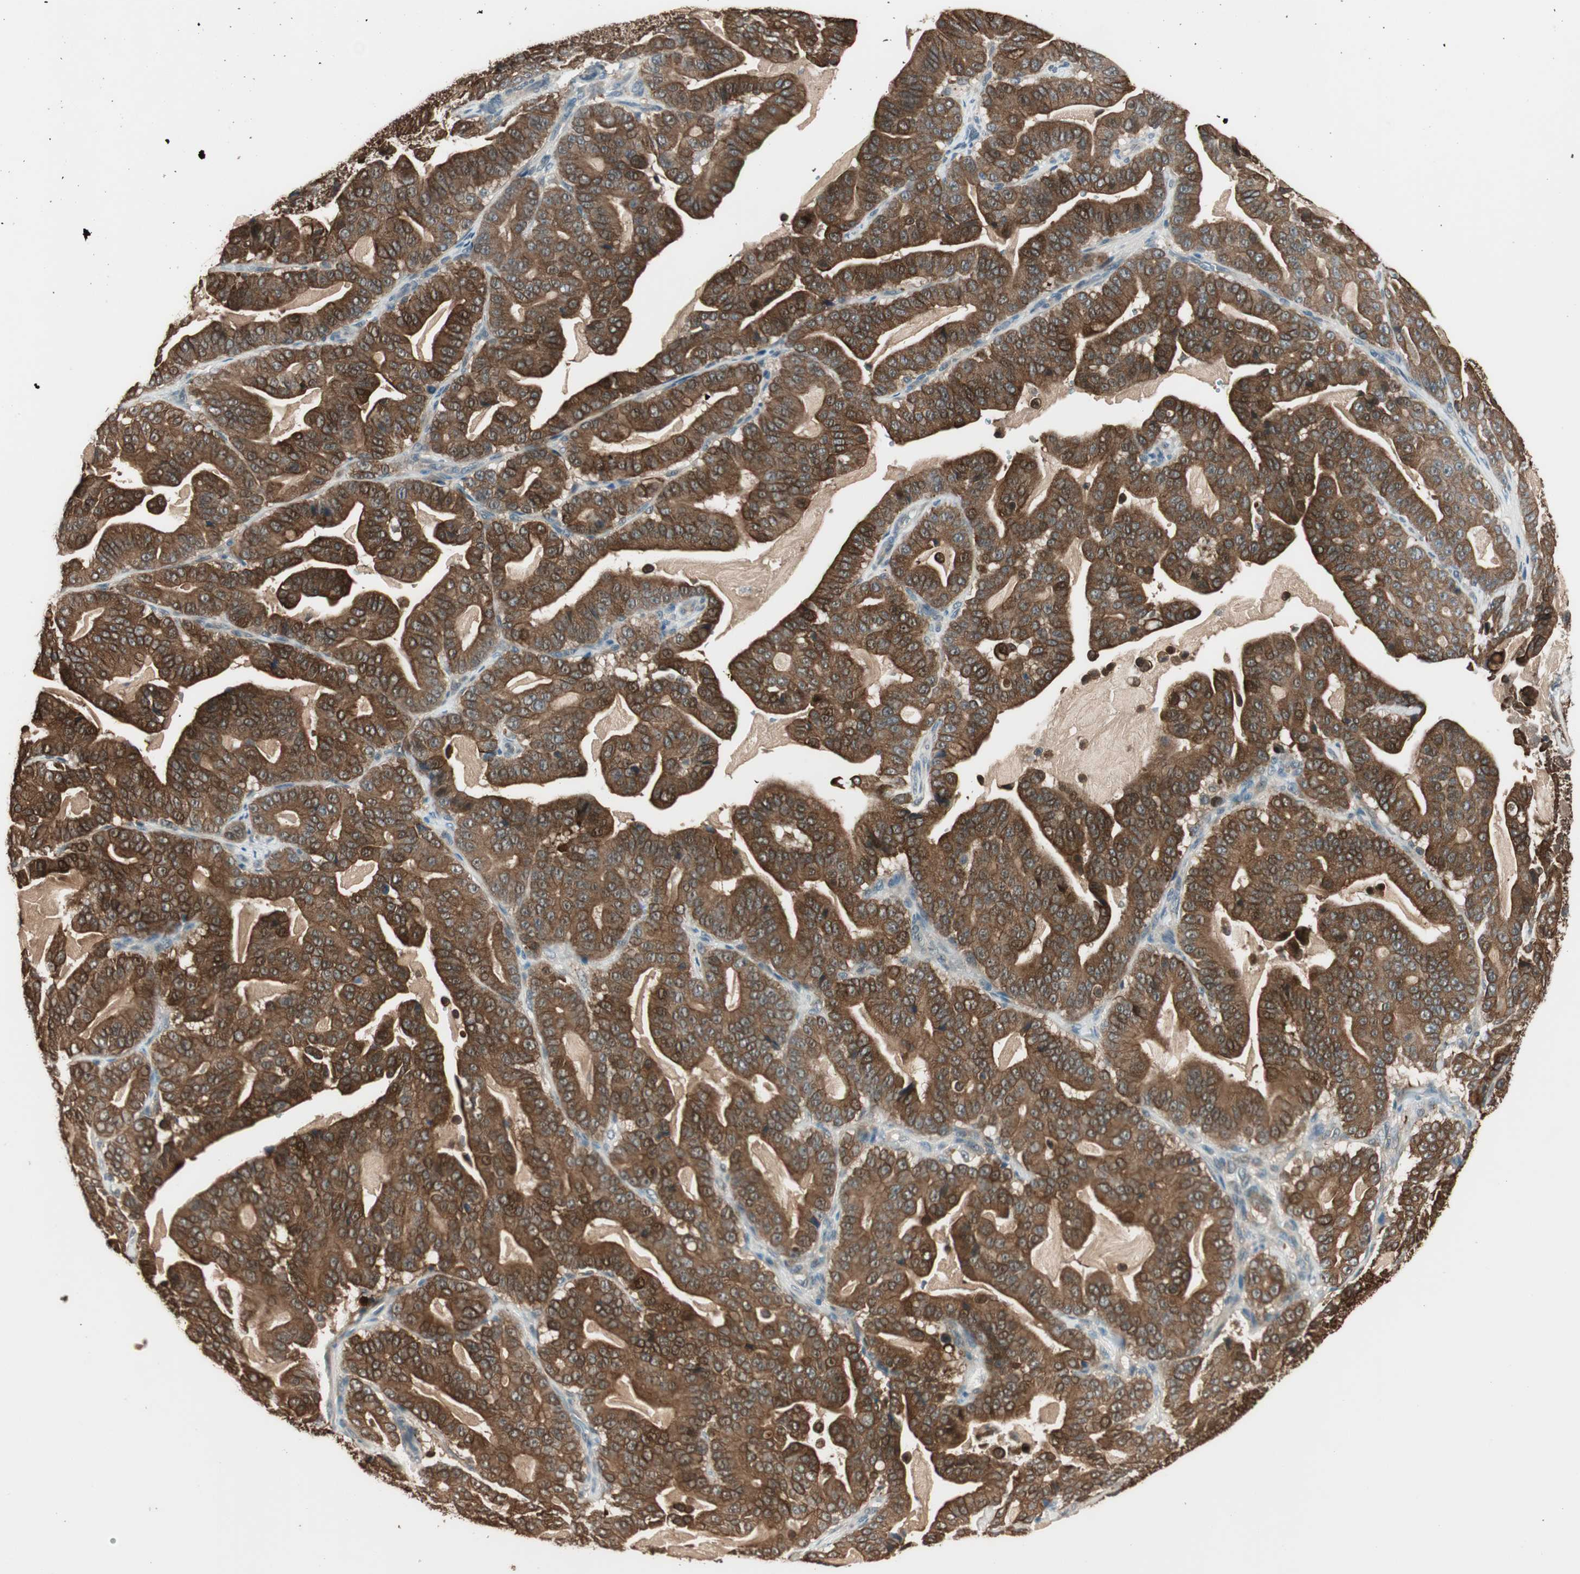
{"staining": {"intensity": "strong", "quantity": ">75%", "location": "cytoplasmic/membranous"}, "tissue": "pancreatic cancer", "cell_type": "Tumor cells", "image_type": "cancer", "snomed": [{"axis": "morphology", "description": "Adenocarcinoma, NOS"}, {"axis": "topography", "description": "Pancreas"}], "caption": "Immunohistochemistry of human pancreatic cancer reveals high levels of strong cytoplasmic/membranous staining in approximately >75% of tumor cells.", "gene": "TRIM21", "patient": {"sex": "male", "age": 63}}